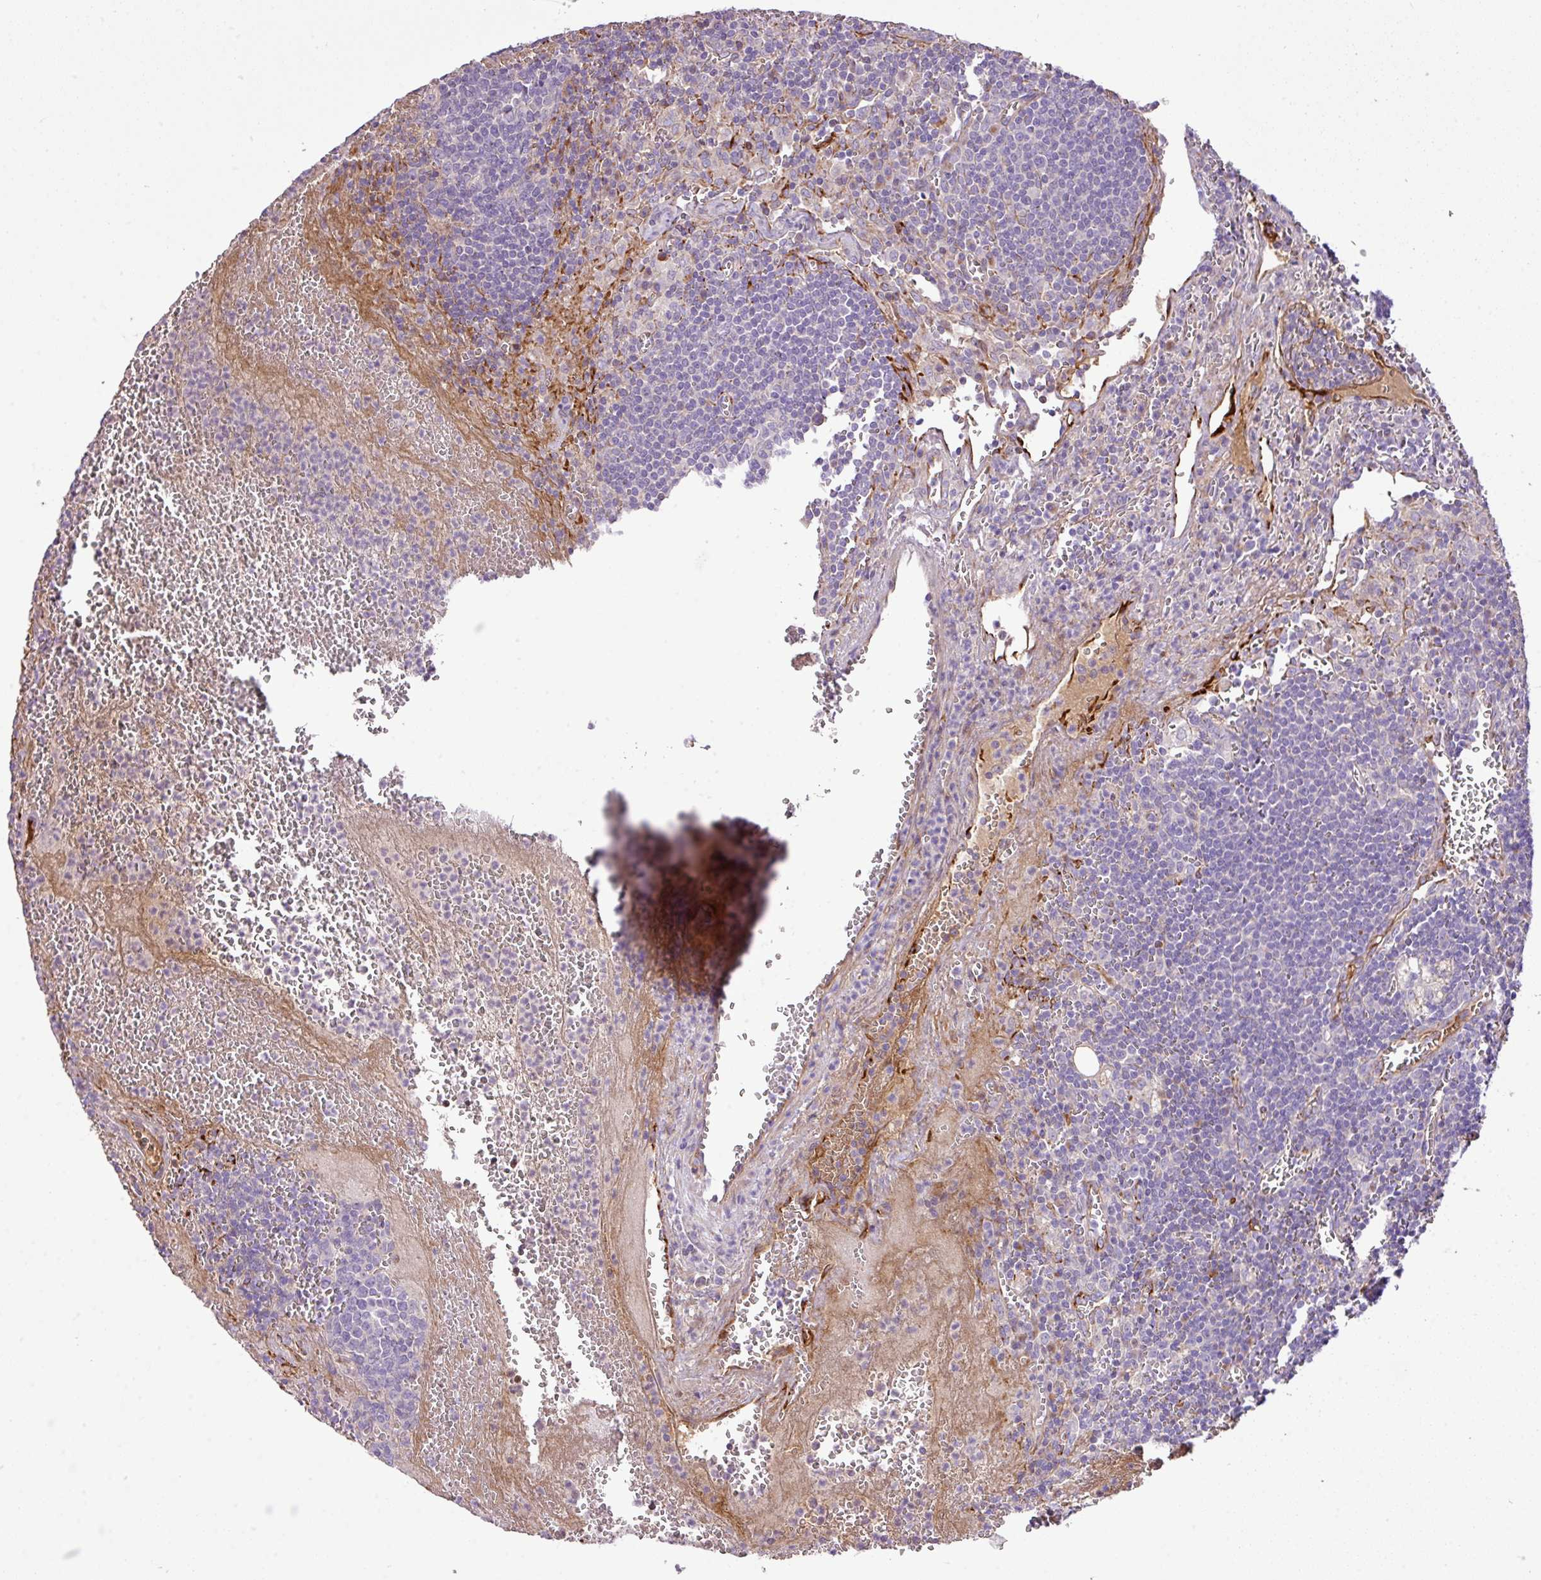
{"staining": {"intensity": "negative", "quantity": "none", "location": "none"}, "tissue": "lymph node", "cell_type": "Germinal center cells", "image_type": "normal", "snomed": [{"axis": "morphology", "description": "Normal tissue, NOS"}, {"axis": "topography", "description": "Lymph node"}], "caption": "Protein analysis of unremarkable lymph node displays no significant positivity in germinal center cells.", "gene": "CTXN2", "patient": {"sex": "male", "age": 50}}